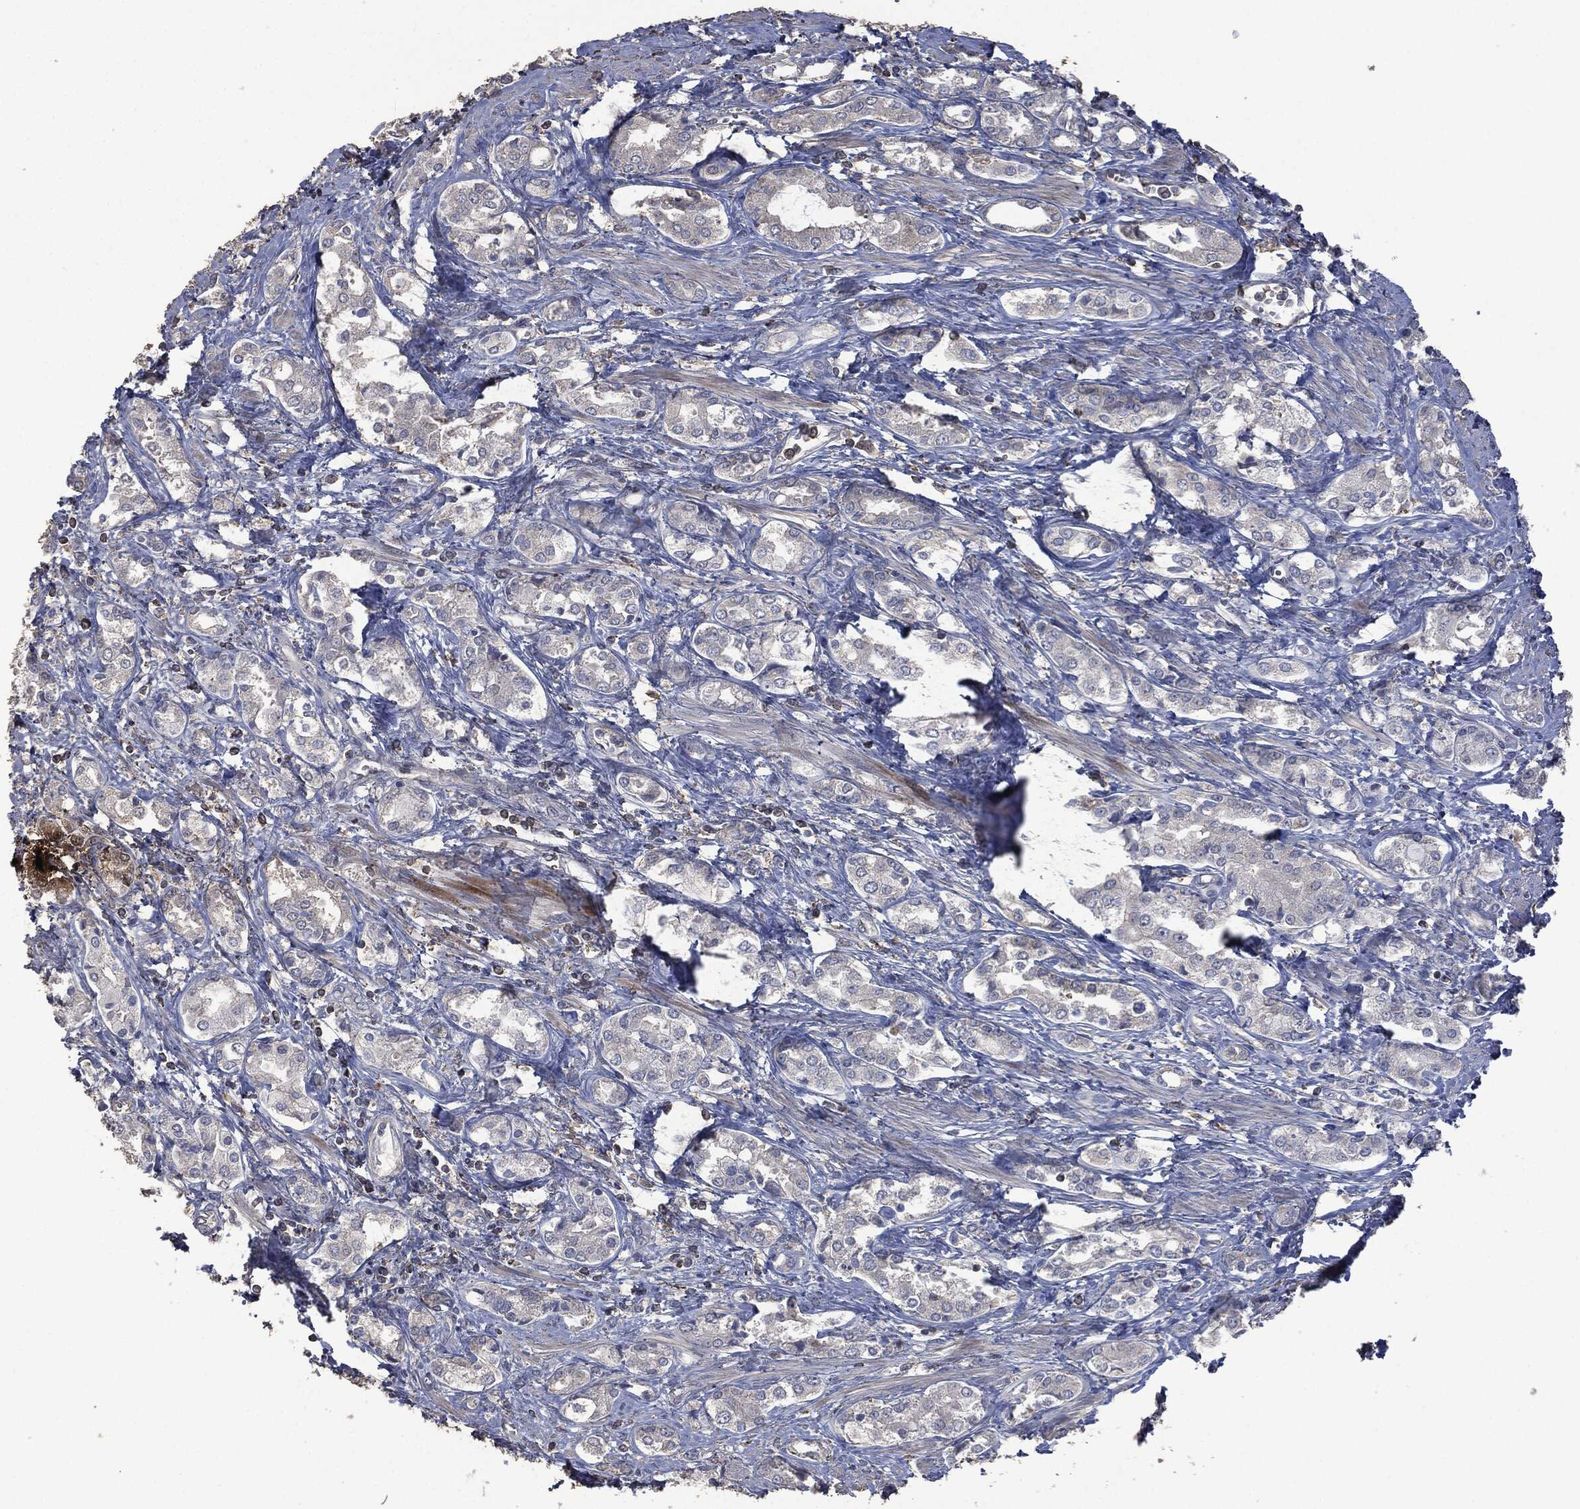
{"staining": {"intensity": "moderate", "quantity": "<25%", "location": "cytoplasmic/membranous"}, "tissue": "prostate cancer", "cell_type": "Tumor cells", "image_type": "cancer", "snomed": [{"axis": "morphology", "description": "Adenocarcinoma, NOS"}, {"axis": "topography", "description": "Prostate and seminal vesicle, NOS"}, {"axis": "topography", "description": "Prostate"}], "caption": "Prostate cancer (adenocarcinoma) stained with DAB (3,3'-diaminobenzidine) immunohistochemistry shows low levels of moderate cytoplasmic/membranous positivity in about <25% of tumor cells.", "gene": "MSLN", "patient": {"sex": "male", "age": 62}}